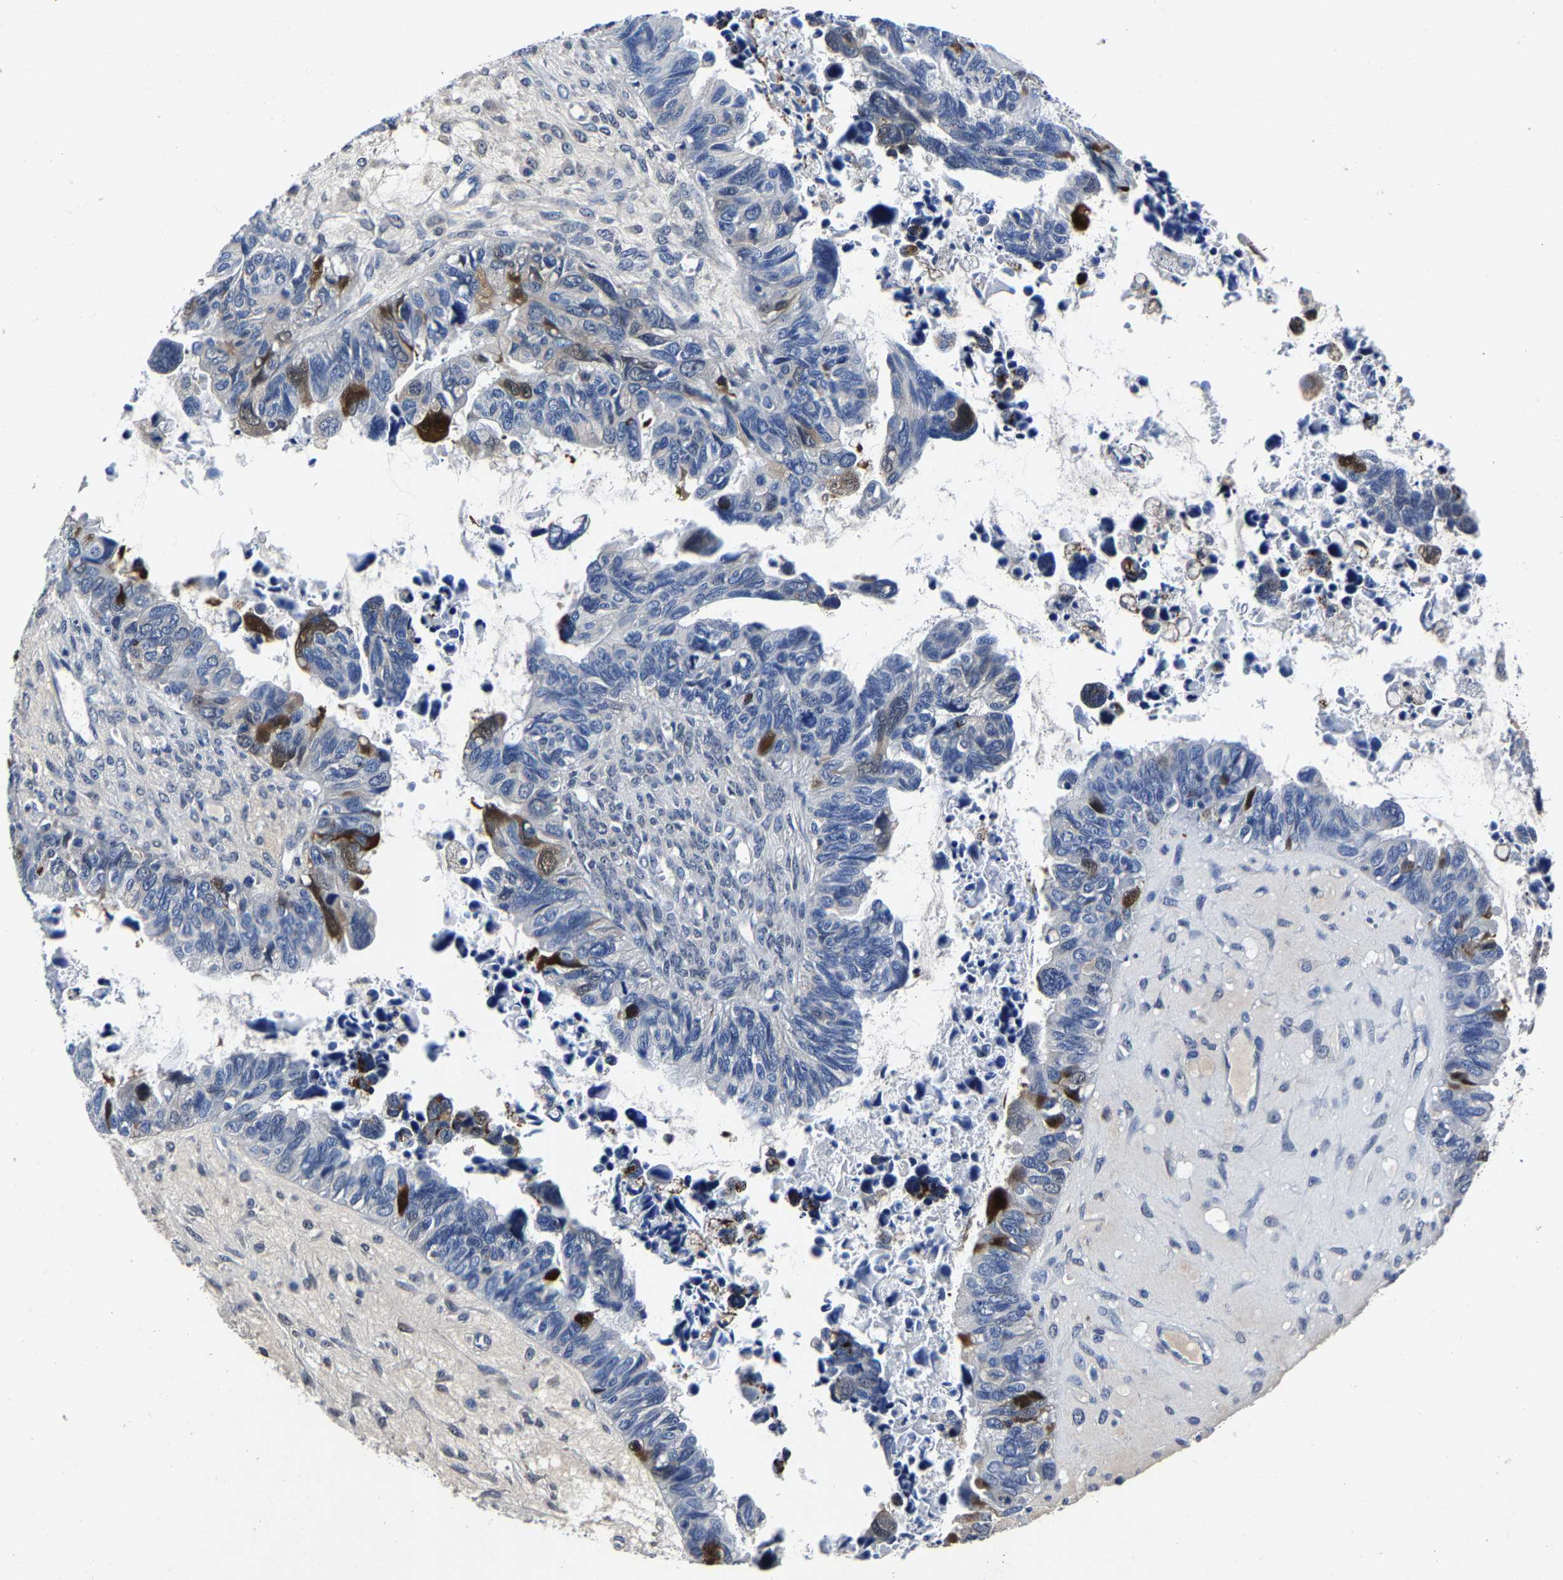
{"staining": {"intensity": "strong", "quantity": "<25%", "location": "cytoplasmic/membranous"}, "tissue": "ovarian cancer", "cell_type": "Tumor cells", "image_type": "cancer", "snomed": [{"axis": "morphology", "description": "Cystadenocarcinoma, serous, NOS"}, {"axis": "topography", "description": "Ovary"}], "caption": "About <25% of tumor cells in human ovarian cancer reveal strong cytoplasmic/membranous protein expression as visualized by brown immunohistochemical staining.", "gene": "PSPH", "patient": {"sex": "female", "age": 79}}